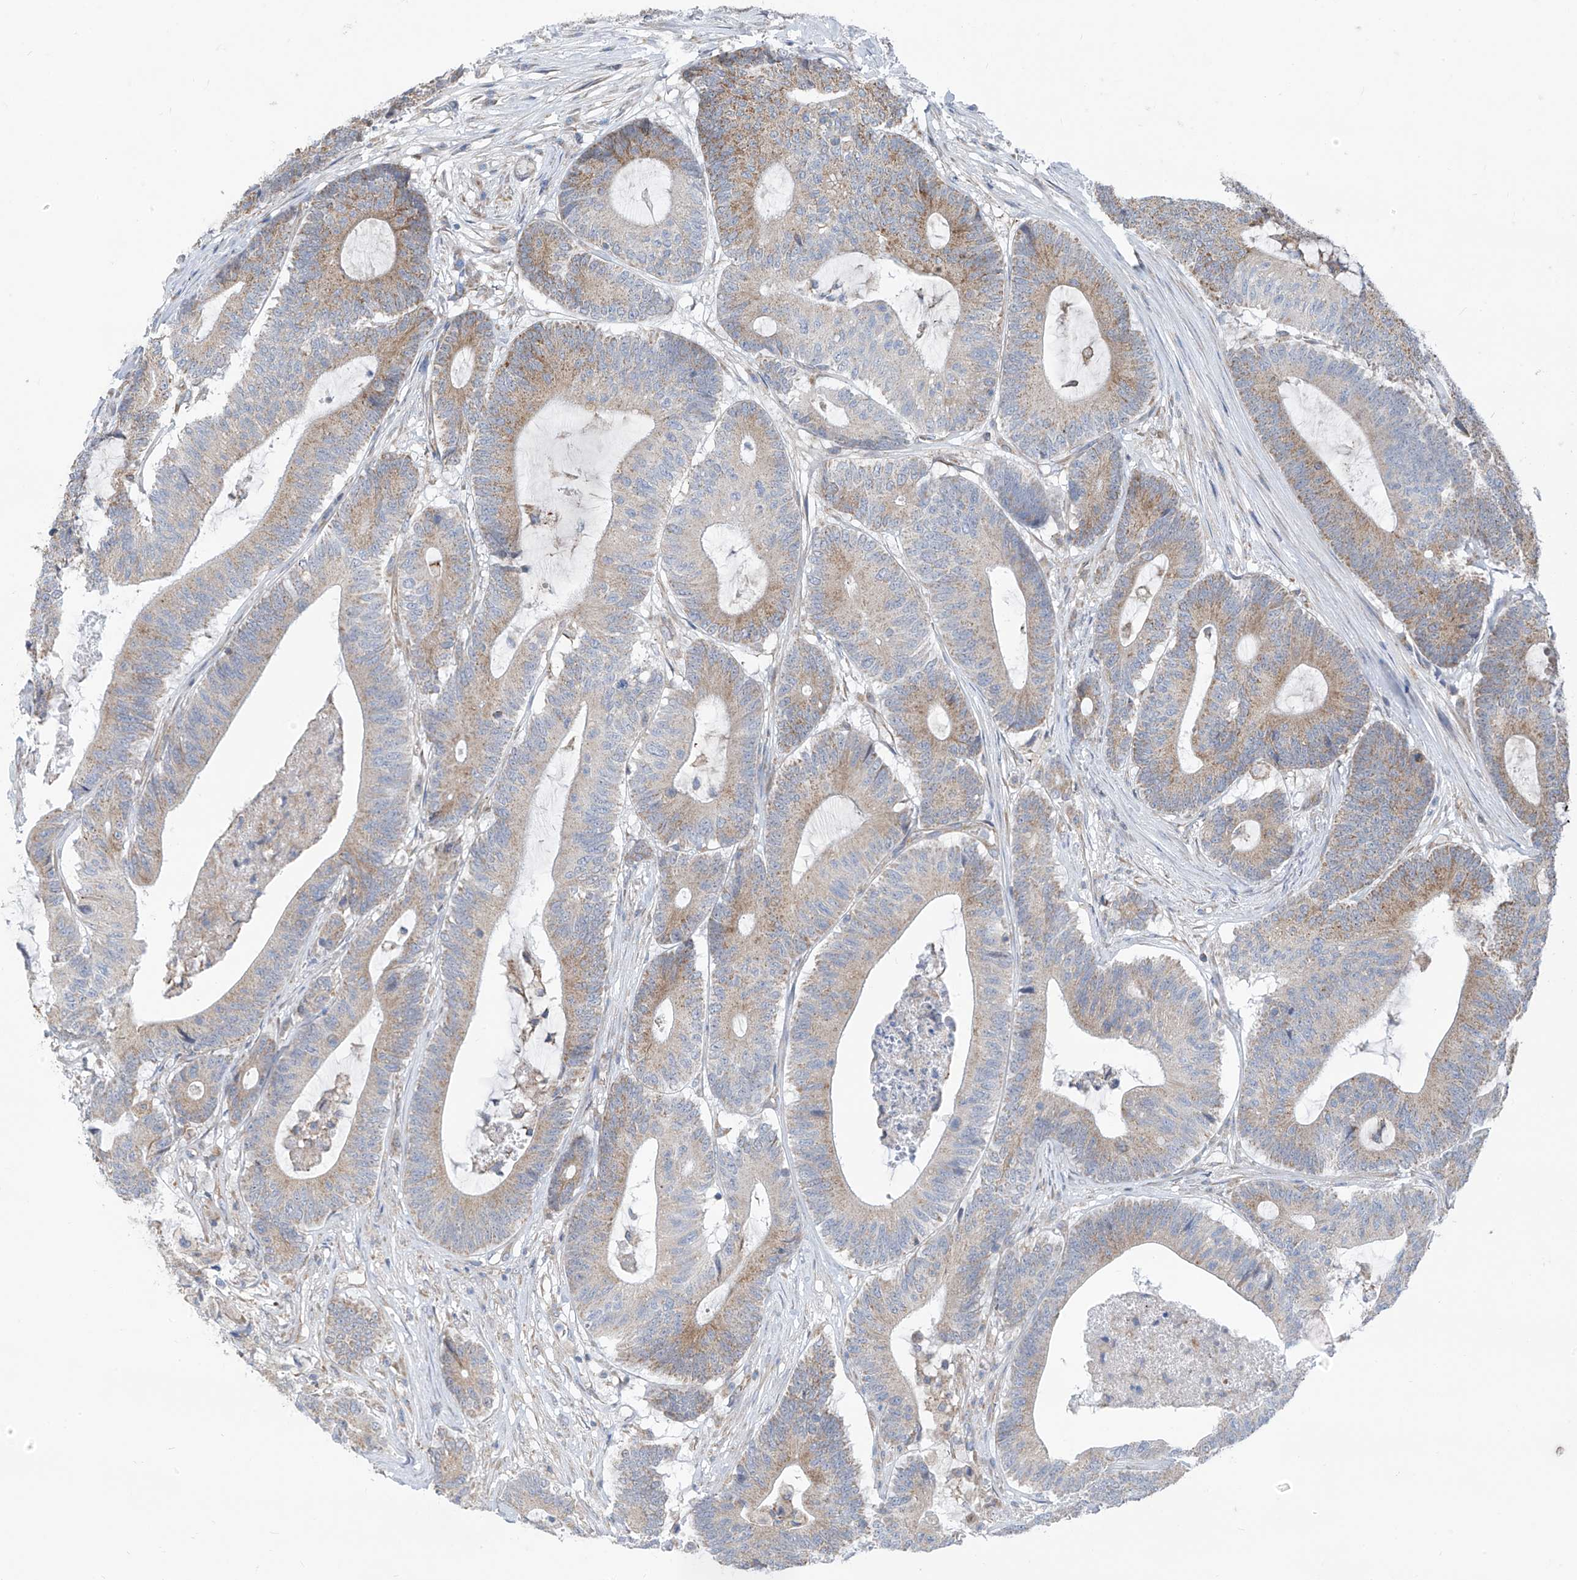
{"staining": {"intensity": "weak", "quantity": "25%-75%", "location": "cytoplasmic/membranous"}, "tissue": "colorectal cancer", "cell_type": "Tumor cells", "image_type": "cancer", "snomed": [{"axis": "morphology", "description": "Adenocarcinoma, NOS"}, {"axis": "topography", "description": "Colon"}], "caption": "Immunohistochemical staining of colorectal adenocarcinoma reveals low levels of weak cytoplasmic/membranous protein expression in approximately 25%-75% of tumor cells.", "gene": "EOMES", "patient": {"sex": "female", "age": 84}}